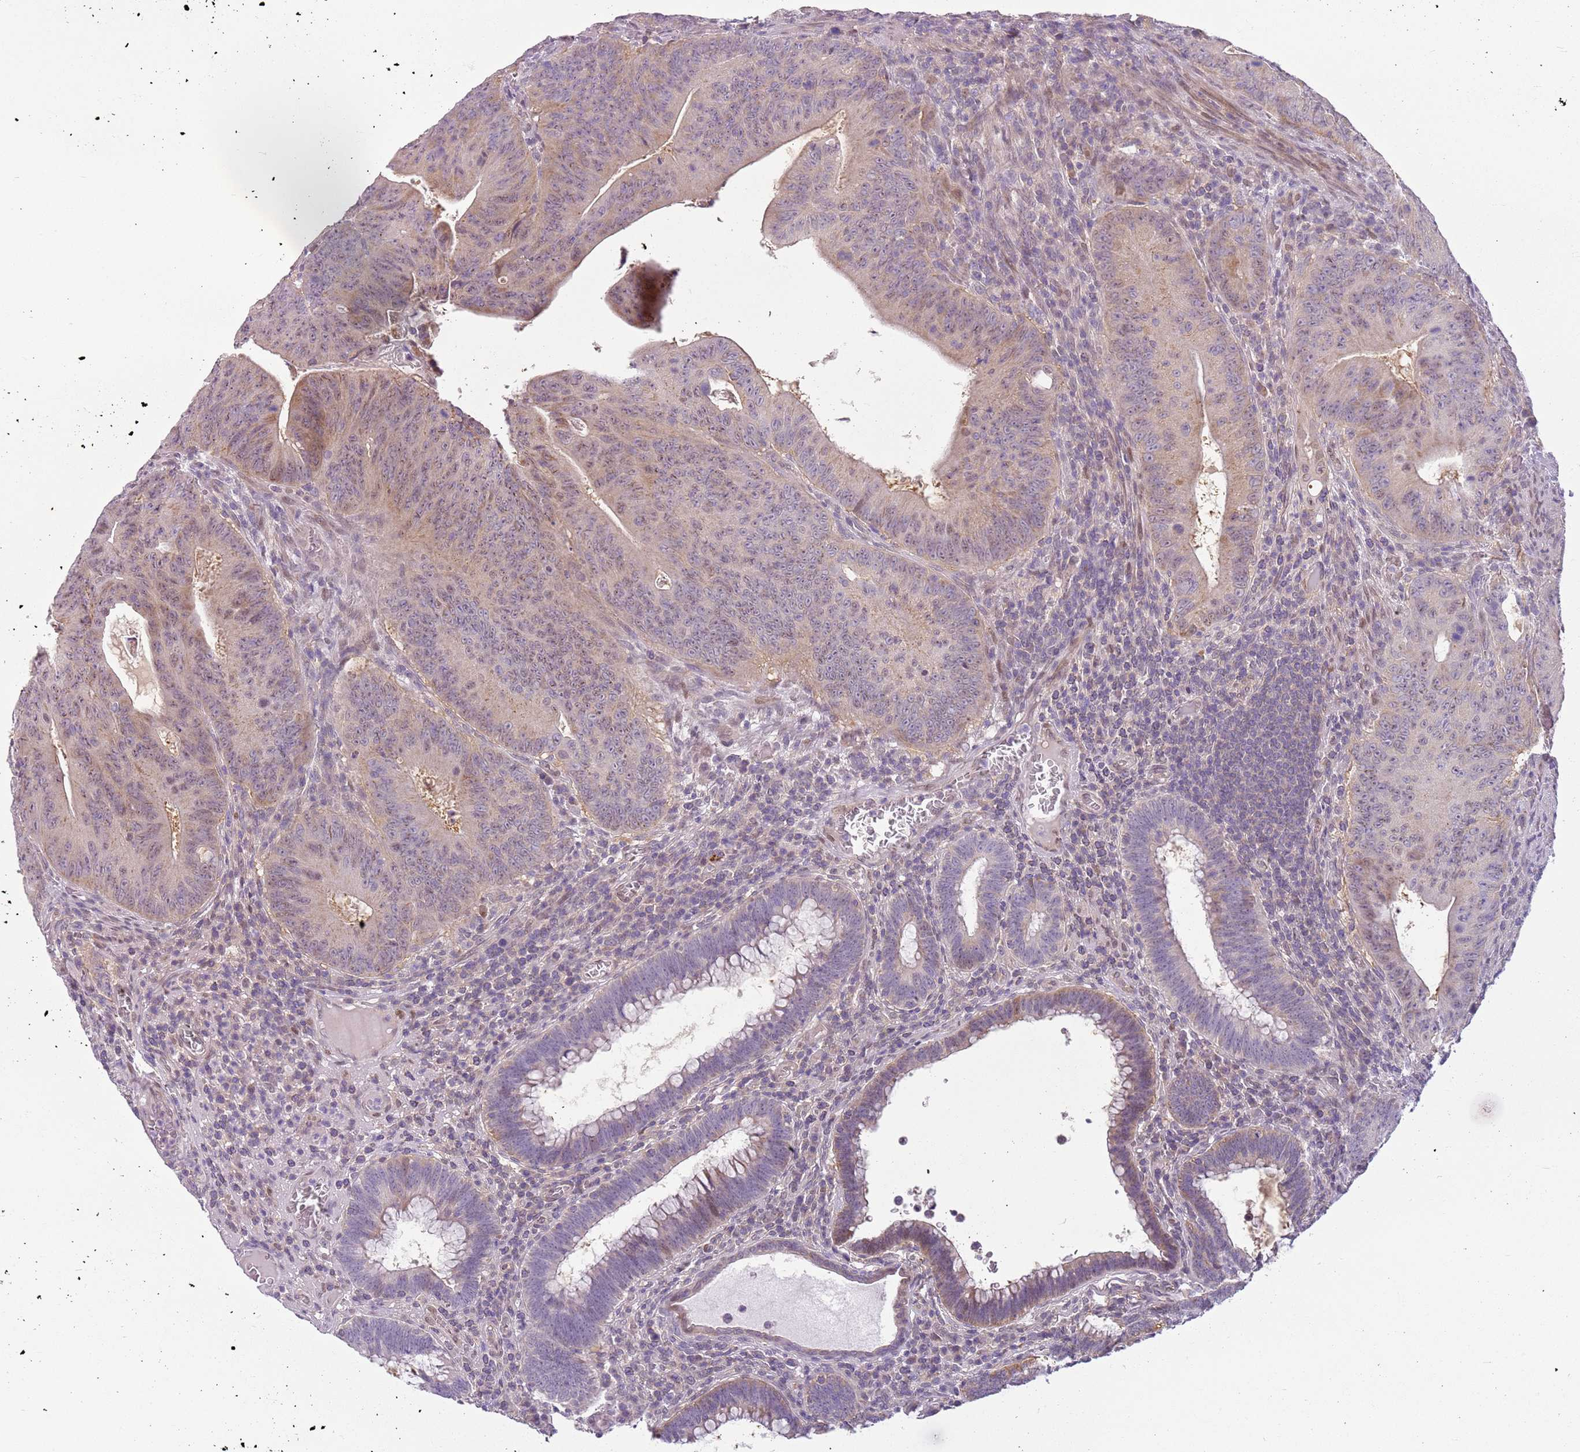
{"staining": {"intensity": "weak", "quantity": "<25%", "location": "cytoplasmic/membranous"}, "tissue": "colorectal cancer", "cell_type": "Tumor cells", "image_type": "cancer", "snomed": [{"axis": "morphology", "description": "Adenocarcinoma, NOS"}, {"axis": "topography", "description": "Rectum"}], "caption": "A high-resolution histopathology image shows immunohistochemistry (IHC) staining of colorectal adenocarcinoma, which demonstrates no significant positivity in tumor cells.", "gene": "DEFB116", "patient": {"sex": "female", "age": 75}}